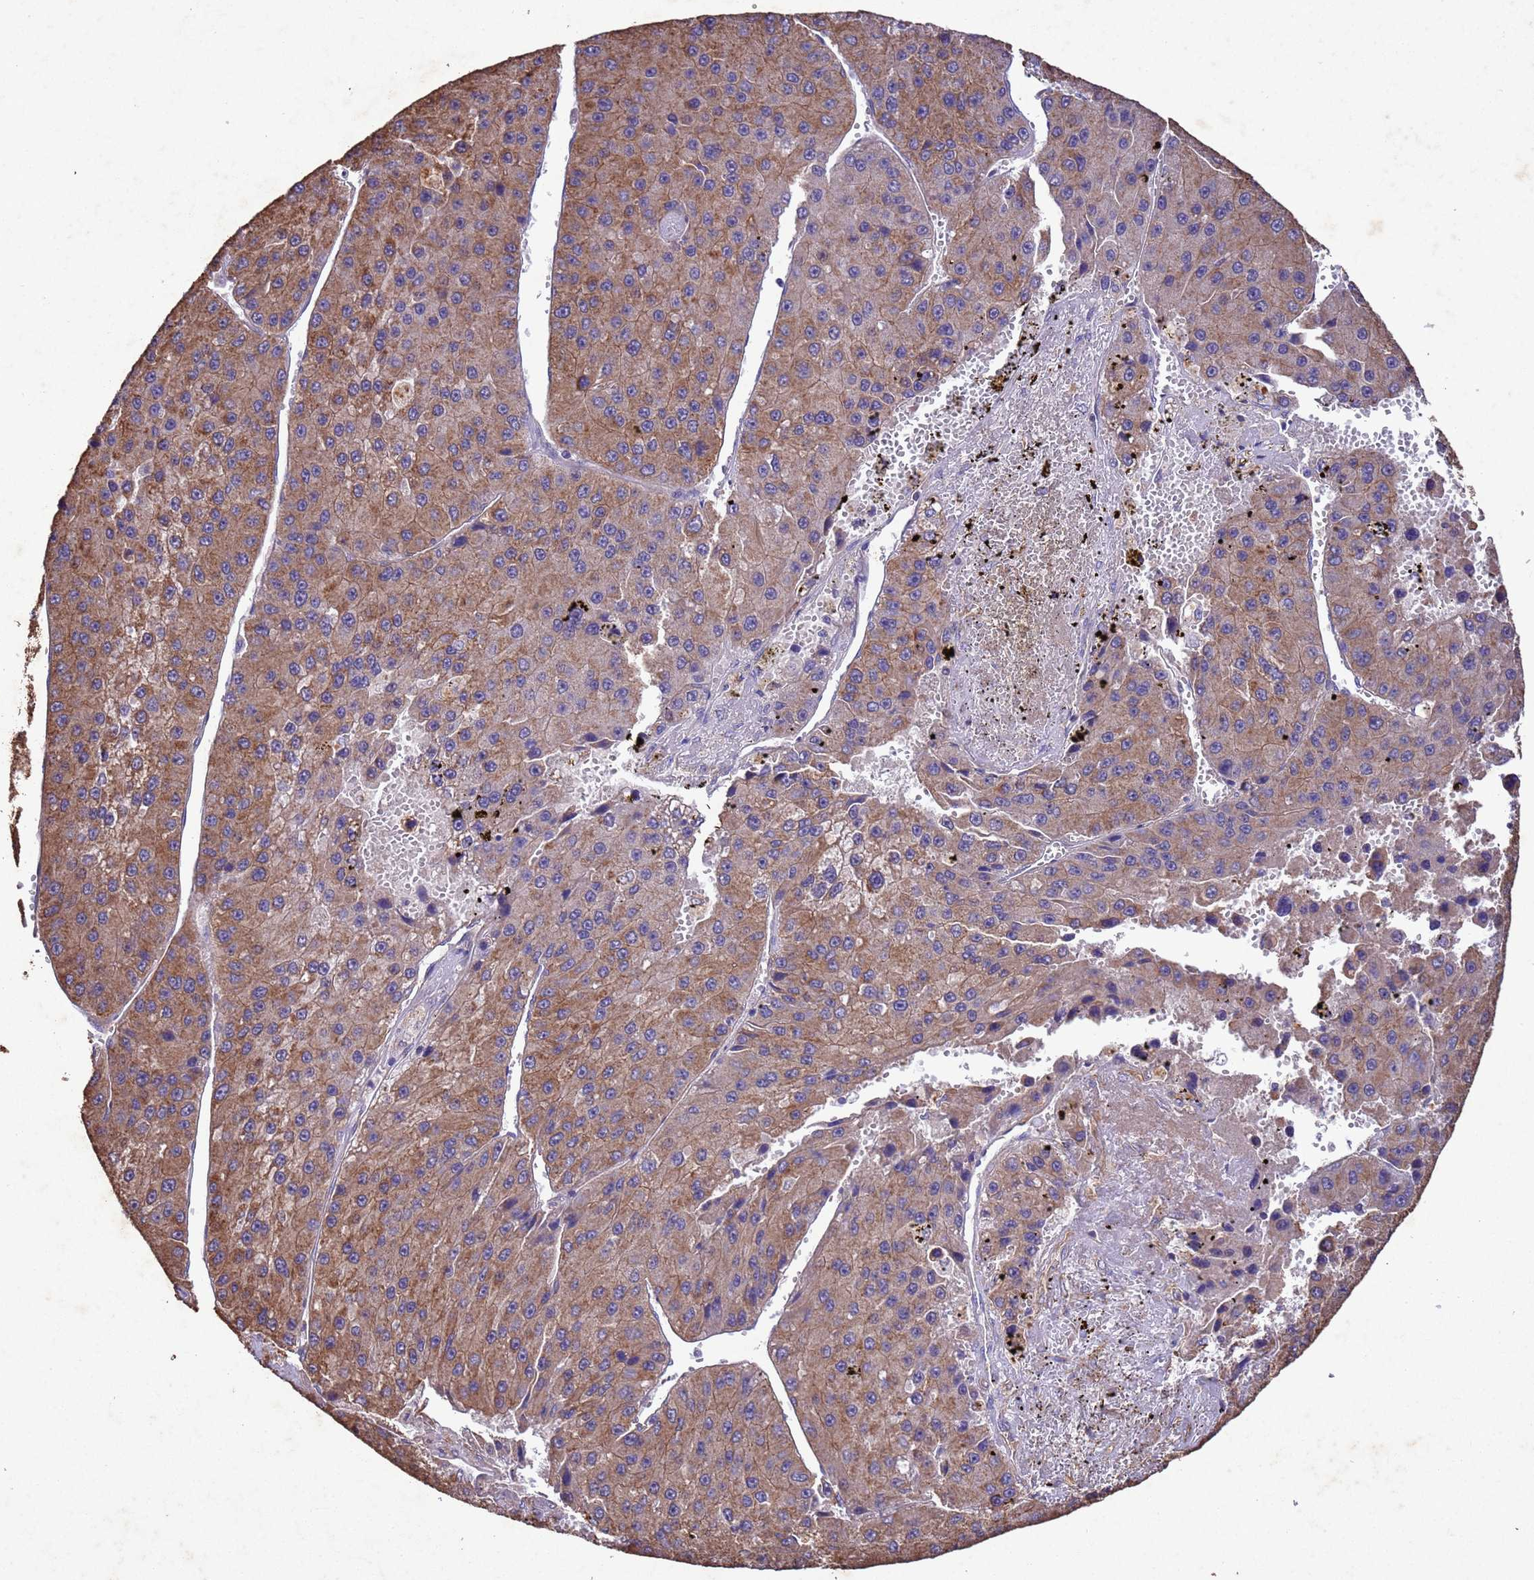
{"staining": {"intensity": "moderate", "quantity": ">75%", "location": "cytoplasmic/membranous"}, "tissue": "liver cancer", "cell_type": "Tumor cells", "image_type": "cancer", "snomed": [{"axis": "morphology", "description": "Carcinoma, Hepatocellular, NOS"}, {"axis": "topography", "description": "Liver"}], "caption": "Liver cancer stained with immunohistochemistry (IHC) reveals moderate cytoplasmic/membranous positivity in about >75% of tumor cells.", "gene": "MTX3", "patient": {"sex": "female", "age": 73}}